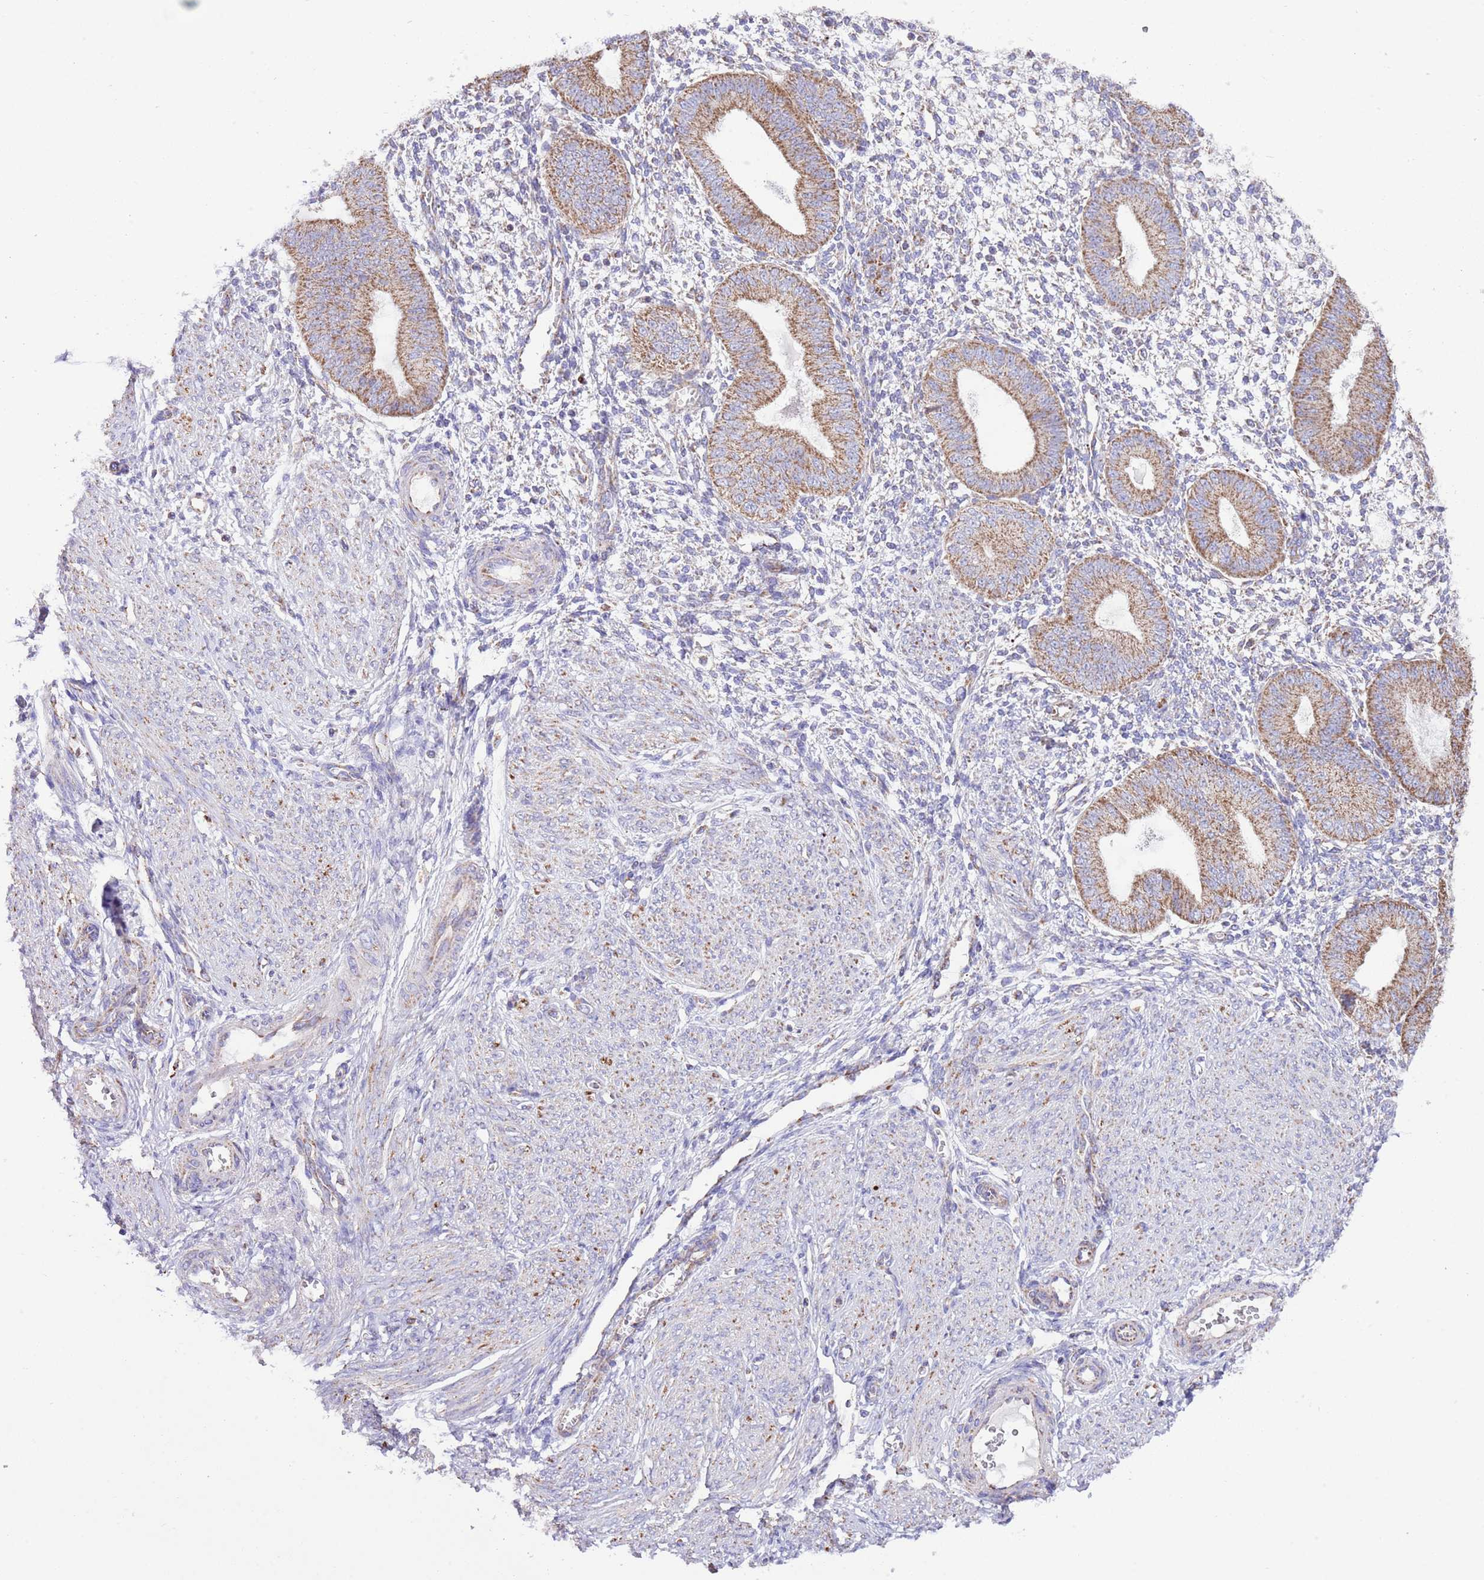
{"staining": {"intensity": "negative", "quantity": "none", "location": "none"}, "tissue": "endometrium", "cell_type": "Cells in endometrial stroma", "image_type": "normal", "snomed": [{"axis": "morphology", "description": "Normal tissue, NOS"}, {"axis": "topography", "description": "Endometrium"}], "caption": "Immunohistochemical staining of normal endometrium exhibits no significant staining in cells in endometrial stroma.", "gene": "TEKTIP1", "patient": {"sex": "female", "age": 49}}